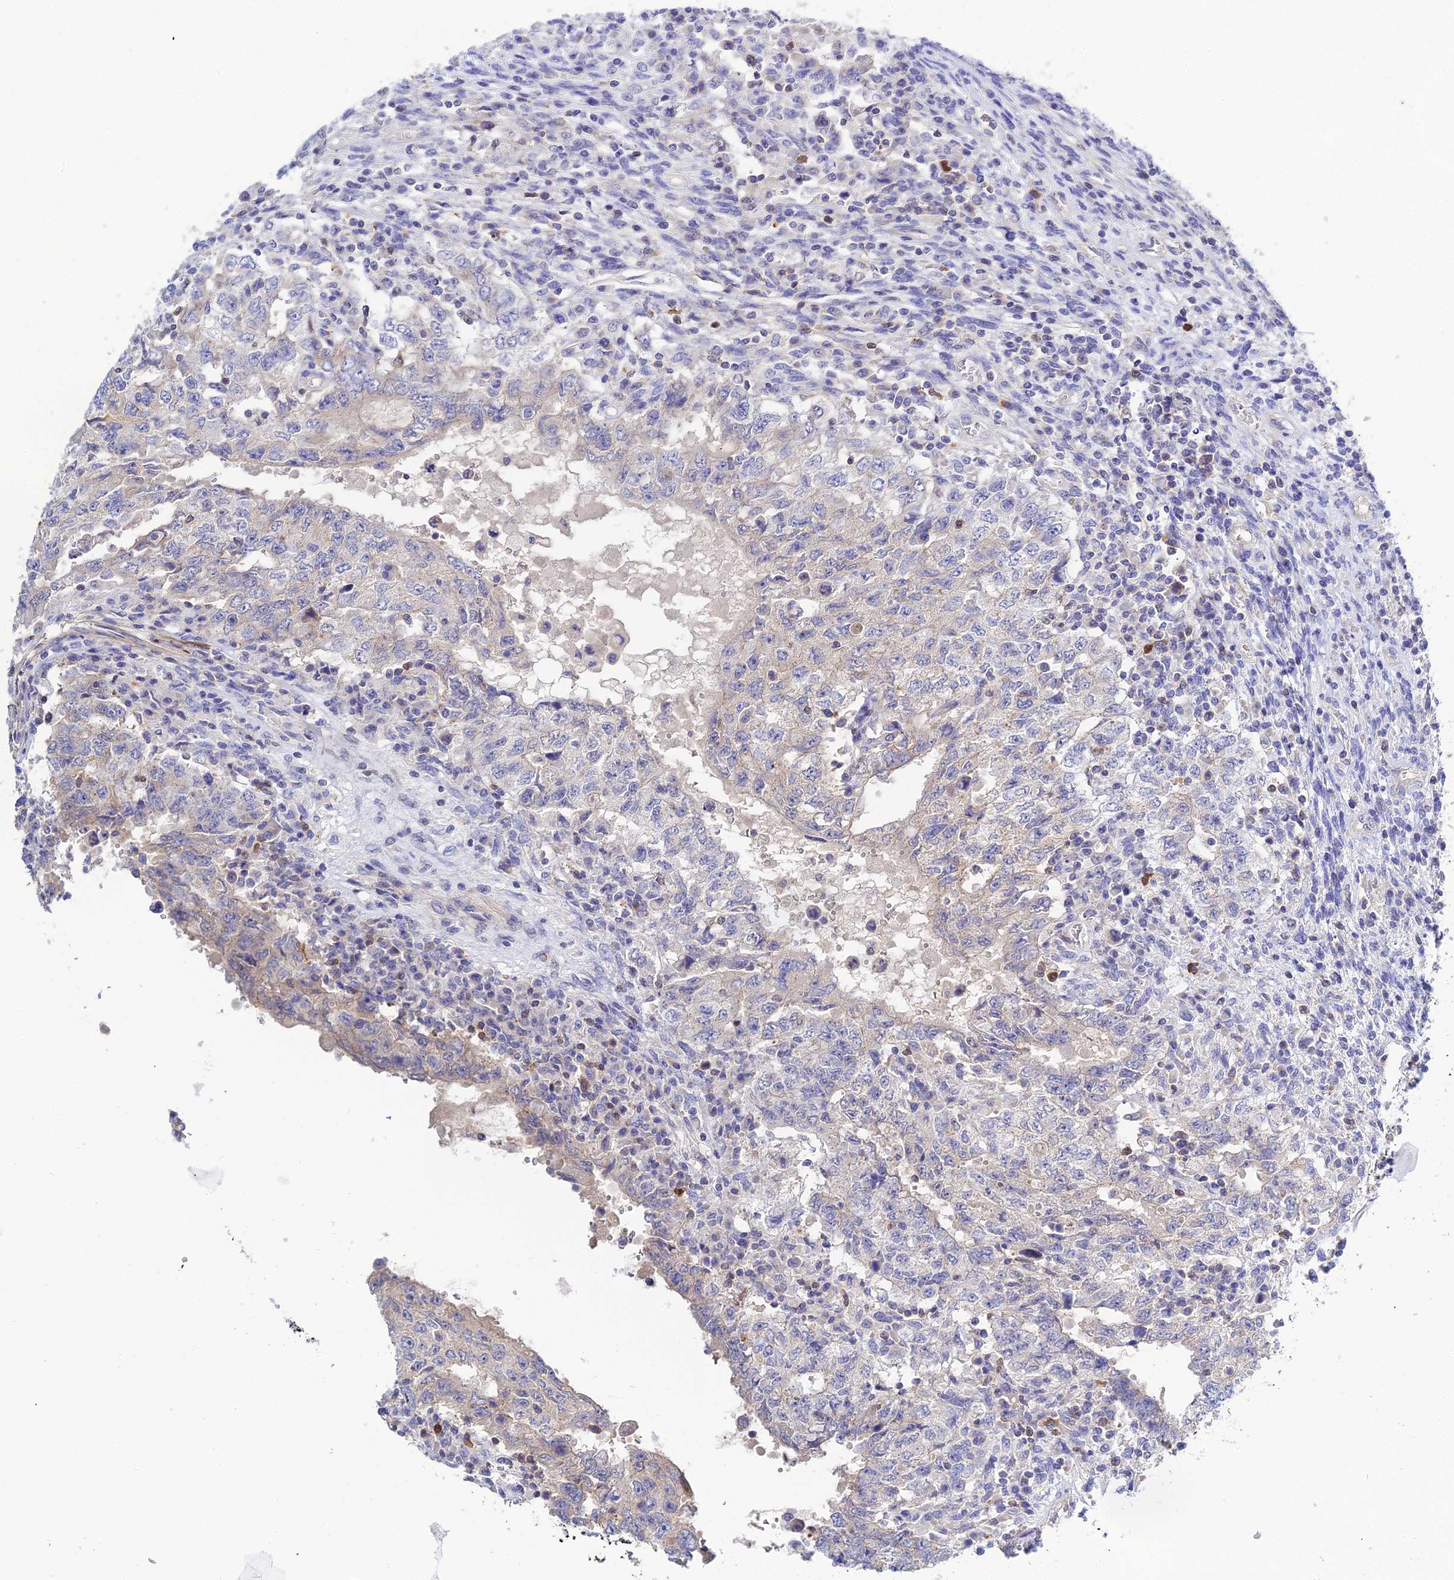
{"staining": {"intensity": "negative", "quantity": "none", "location": "none"}, "tissue": "testis cancer", "cell_type": "Tumor cells", "image_type": "cancer", "snomed": [{"axis": "morphology", "description": "Carcinoma, Embryonal, NOS"}, {"axis": "topography", "description": "Testis"}], "caption": "Human testis cancer stained for a protein using immunohistochemistry reveals no expression in tumor cells.", "gene": "APOBEC3H", "patient": {"sex": "male", "age": 26}}